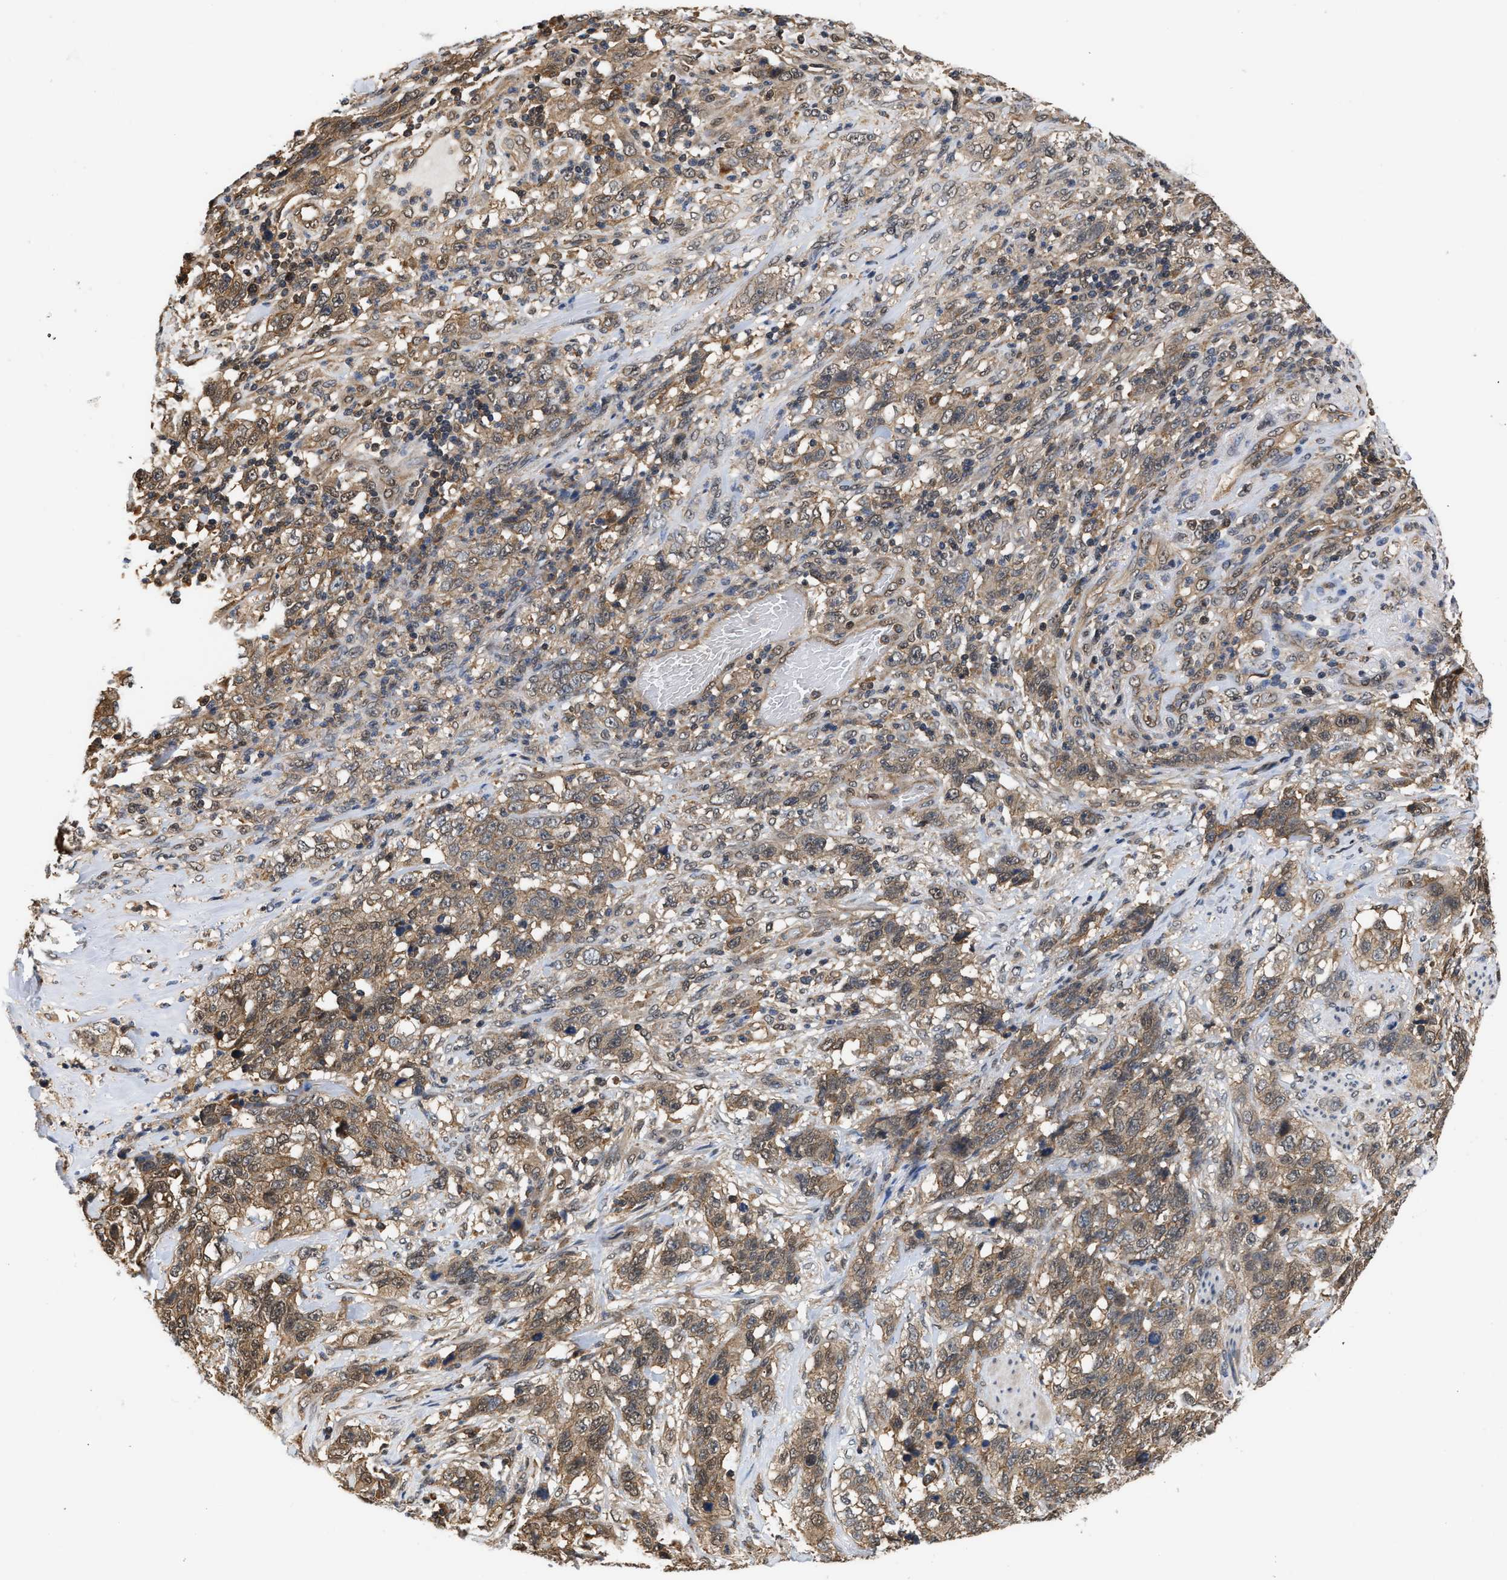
{"staining": {"intensity": "weak", "quantity": ">75%", "location": "cytoplasmic/membranous,nuclear"}, "tissue": "stomach cancer", "cell_type": "Tumor cells", "image_type": "cancer", "snomed": [{"axis": "morphology", "description": "Adenocarcinoma, NOS"}, {"axis": "topography", "description": "Stomach"}], "caption": "Protein staining of stomach adenocarcinoma tissue reveals weak cytoplasmic/membranous and nuclear expression in about >75% of tumor cells.", "gene": "SCAI", "patient": {"sex": "male", "age": 48}}